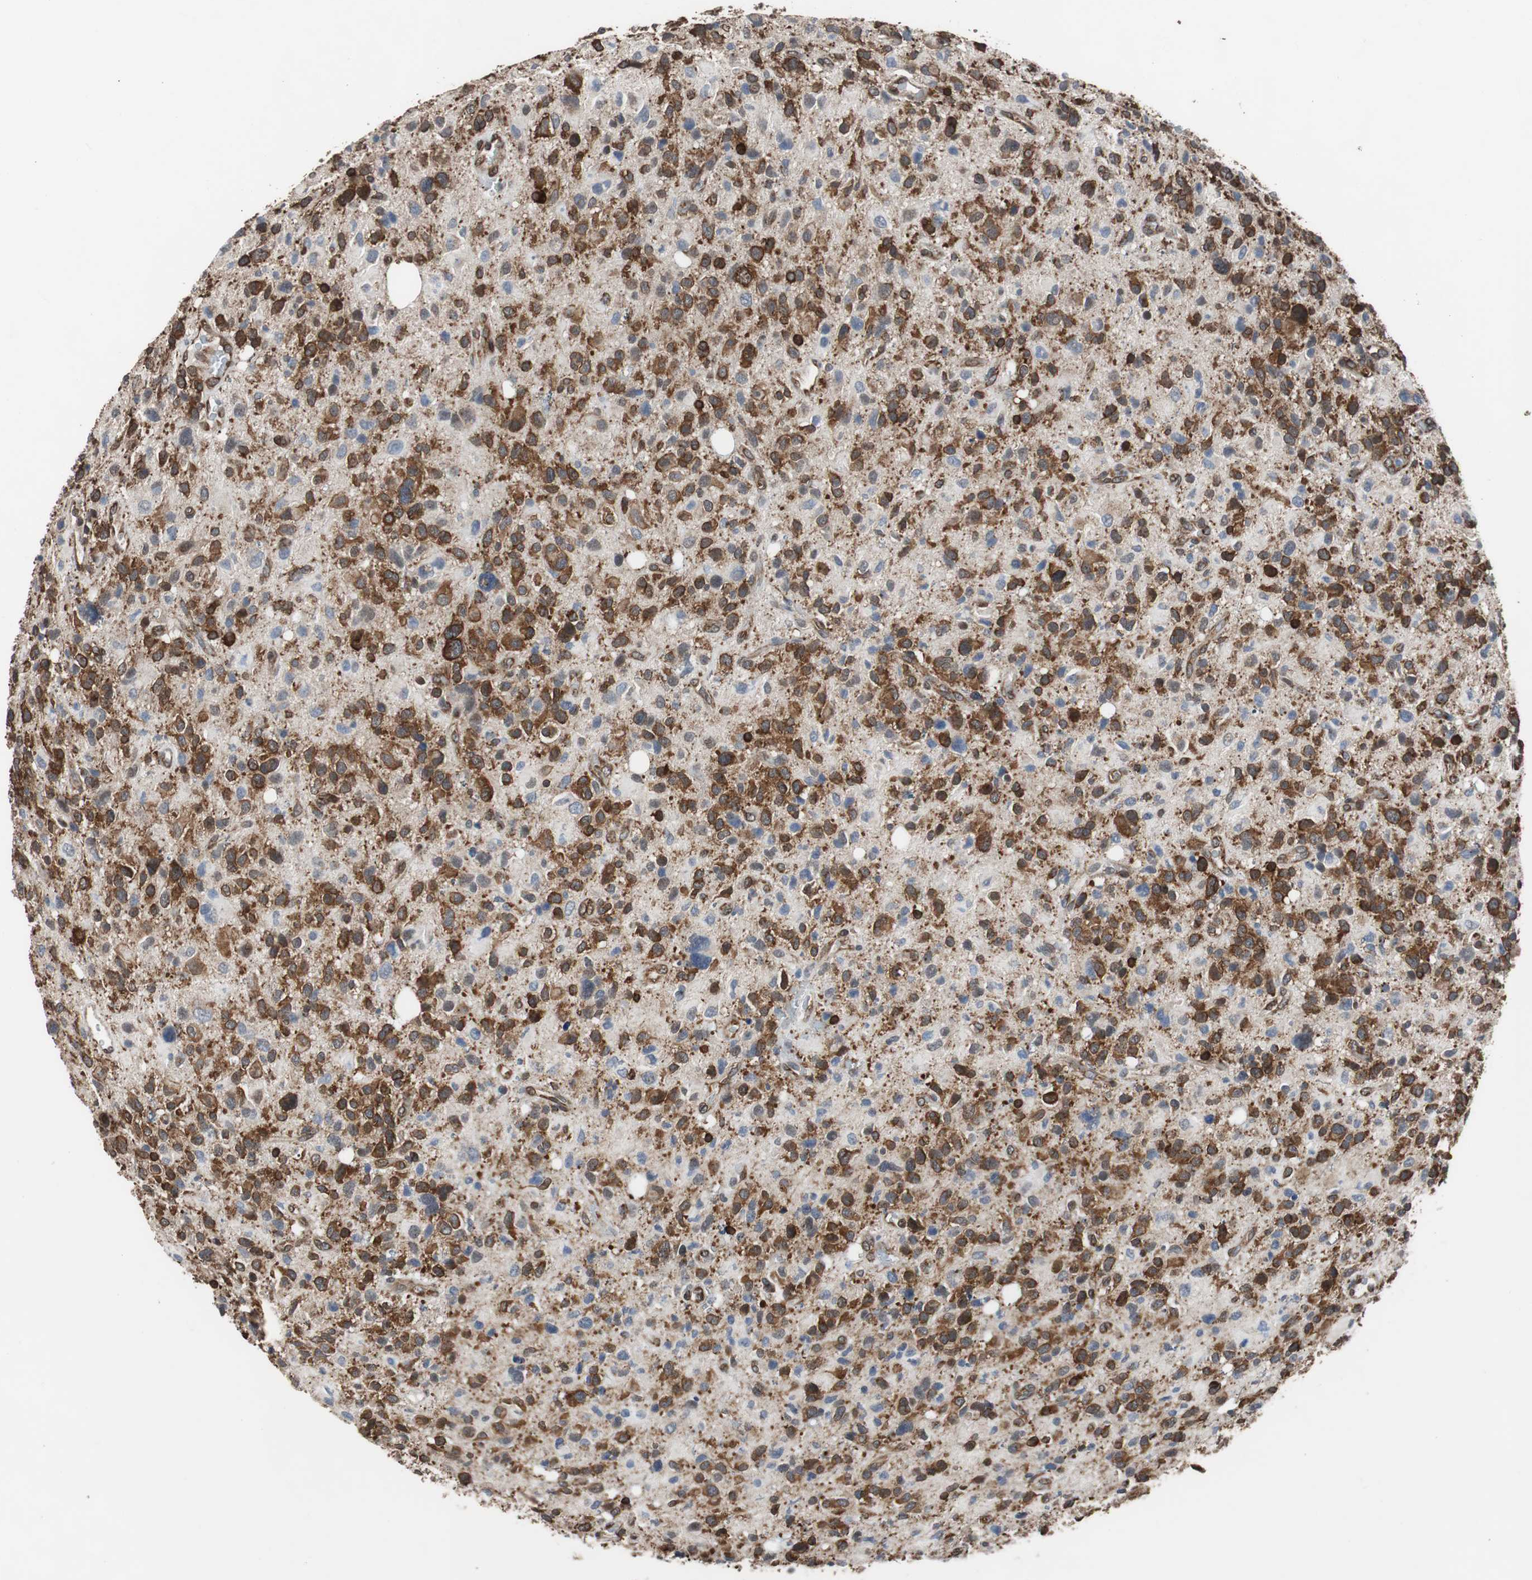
{"staining": {"intensity": "strong", "quantity": ">75%", "location": "cytoplasmic/membranous"}, "tissue": "glioma", "cell_type": "Tumor cells", "image_type": "cancer", "snomed": [{"axis": "morphology", "description": "Glioma, malignant, High grade"}, {"axis": "topography", "description": "Brain"}], "caption": "Immunohistochemical staining of malignant glioma (high-grade) exhibits strong cytoplasmic/membranous protein staining in about >75% of tumor cells. (IHC, brightfield microscopy, high magnification).", "gene": "USP10", "patient": {"sex": "male", "age": 48}}